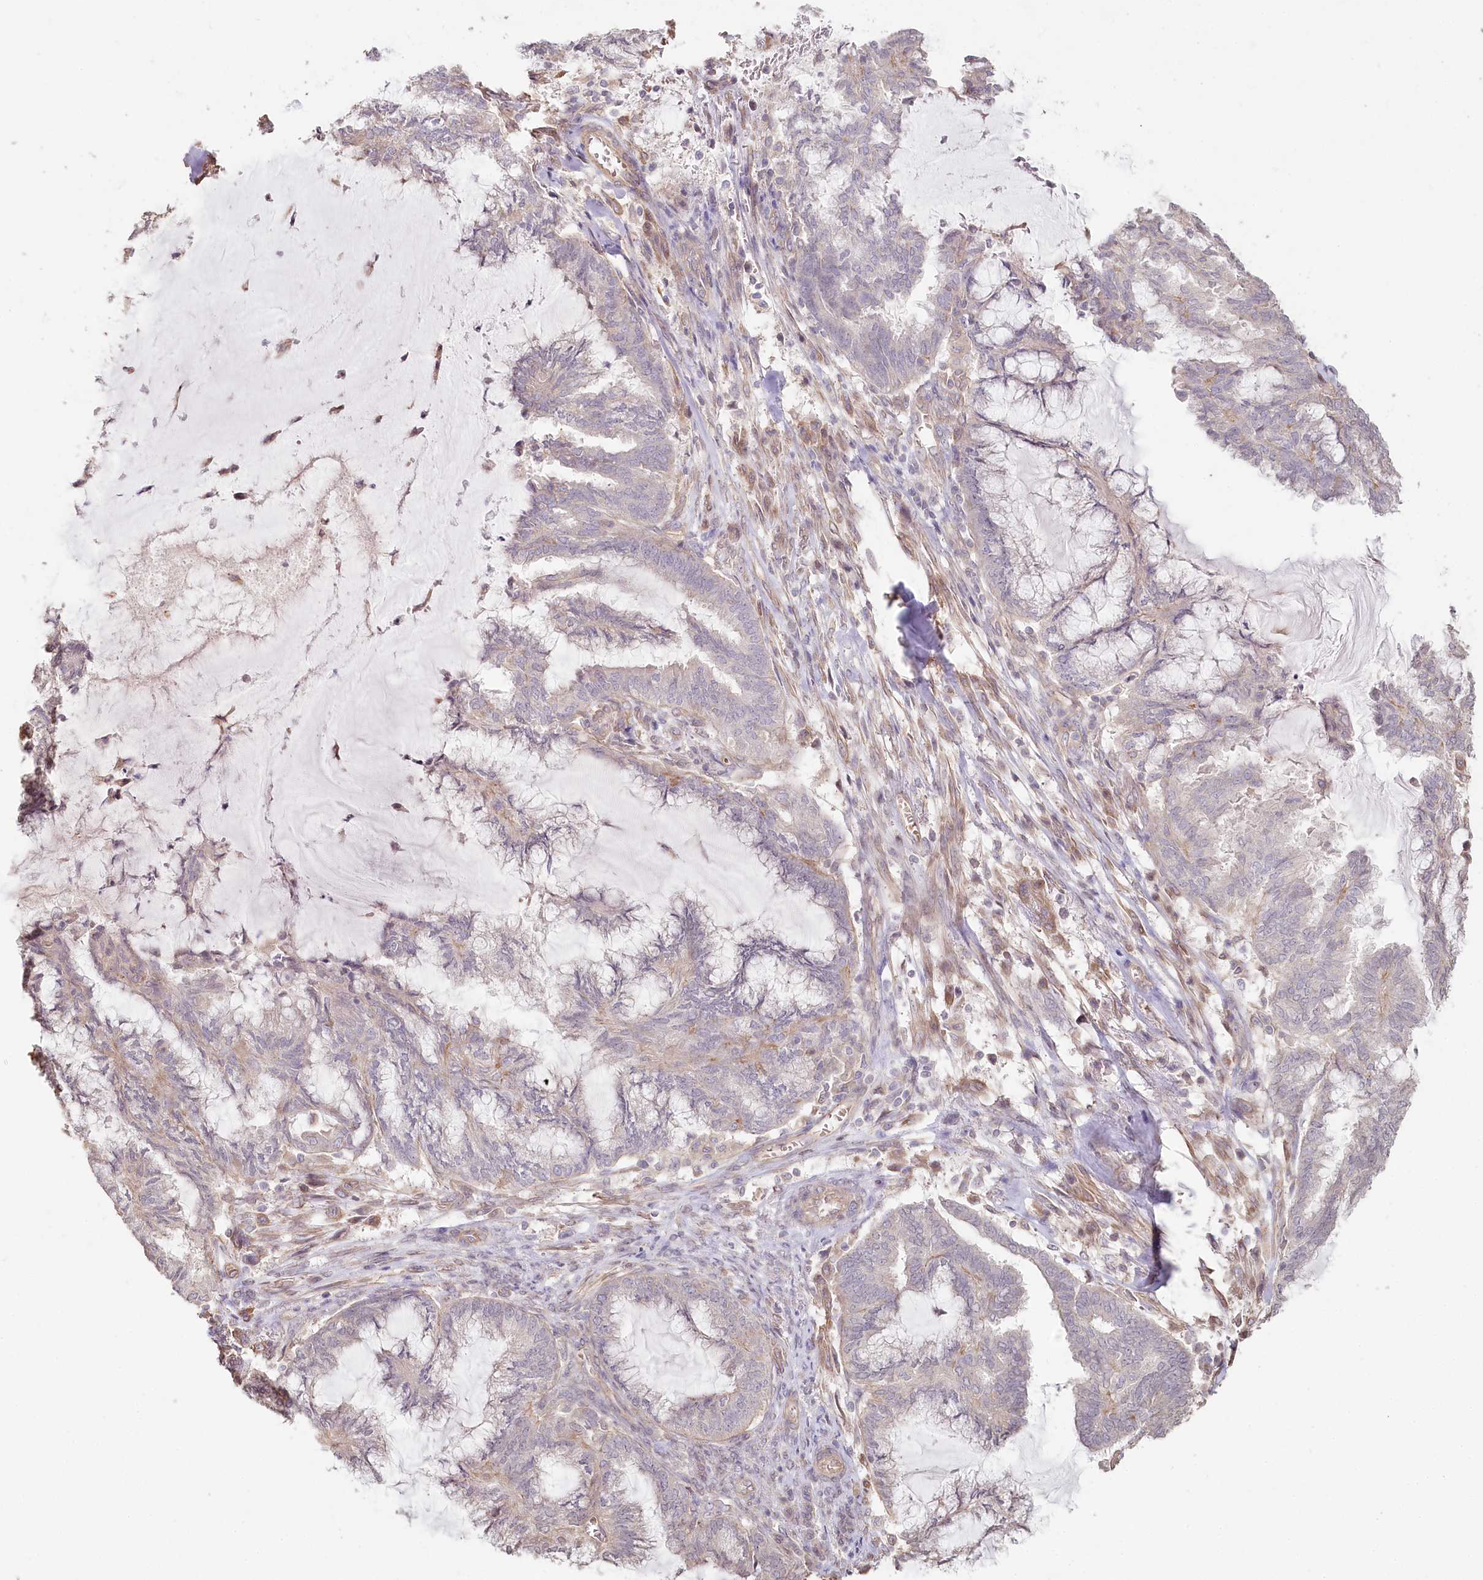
{"staining": {"intensity": "negative", "quantity": "none", "location": "none"}, "tissue": "endometrial cancer", "cell_type": "Tumor cells", "image_type": "cancer", "snomed": [{"axis": "morphology", "description": "Adenocarcinoma, NOS"}, {"axis": "topography", "description": "Endometrium"}], "caption": "Endometrial cancer (adenocarcinoma) was stained to show a protein in brown. There is no significant staining in tumor cells.", "gene": "TCHP", "patient": {"sex": "female", "age": 86}}